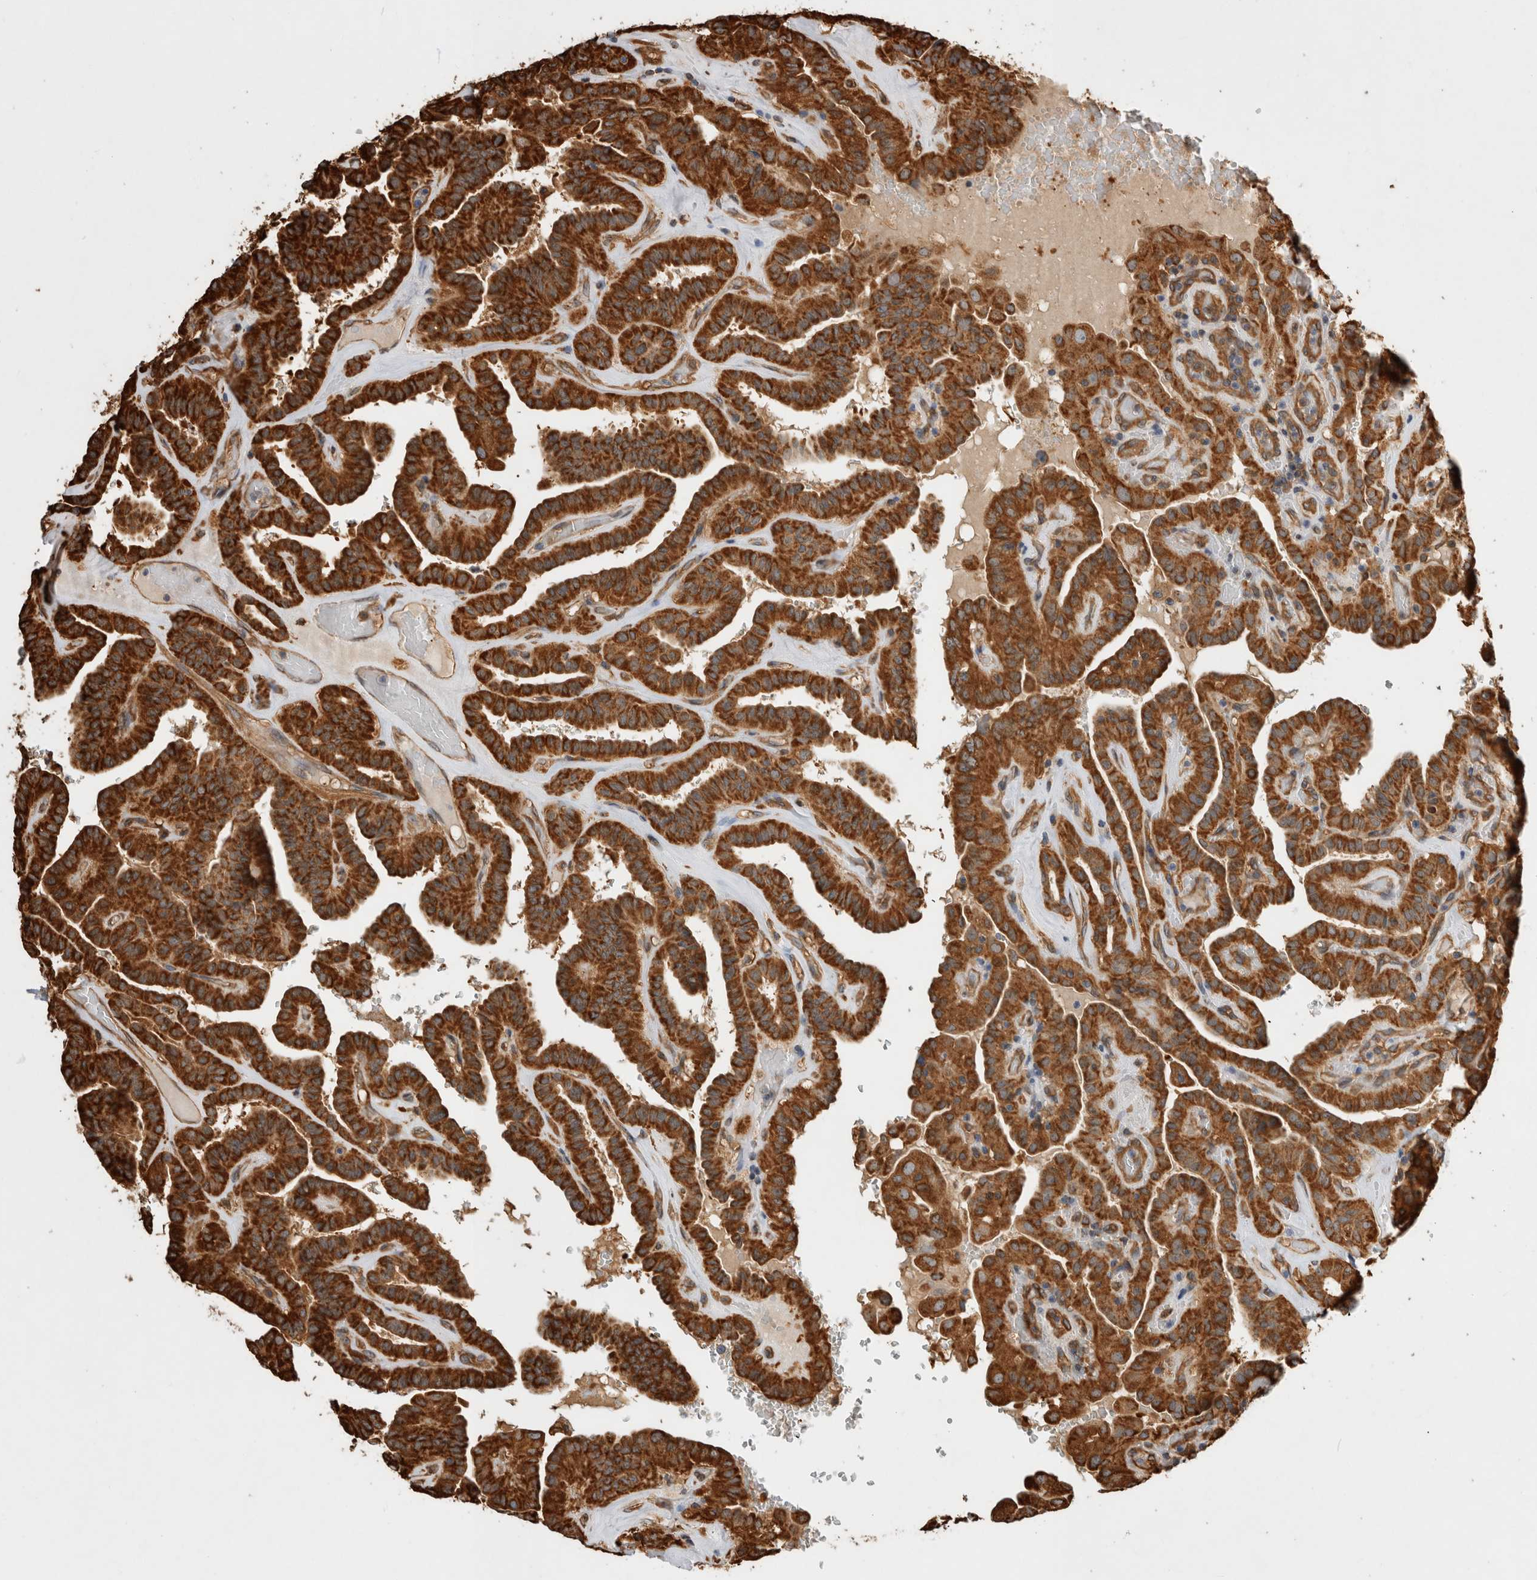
{"staining": {"intensity": "strong", "quantity": ">75%", "location": "cytoplasmic/membranous"}, "tissue": "thyroid cancer", "cell_type": "Tumor cells", "image_type": "cancer", "snomed": [{"axis": "morphology", "description": "Papillary adenocarcinoma, NOS"}, {"axis": "topography", "description": "Thyroid gland"}], "caption": "This histopathology image exhibits IHC staining of thyroid cancer, with high strong cytoplasmic/membranous staining in approximately >75% of tumor cells.", "gene": "ZNF397", "patient": {"sex": "male", "age": 77}}